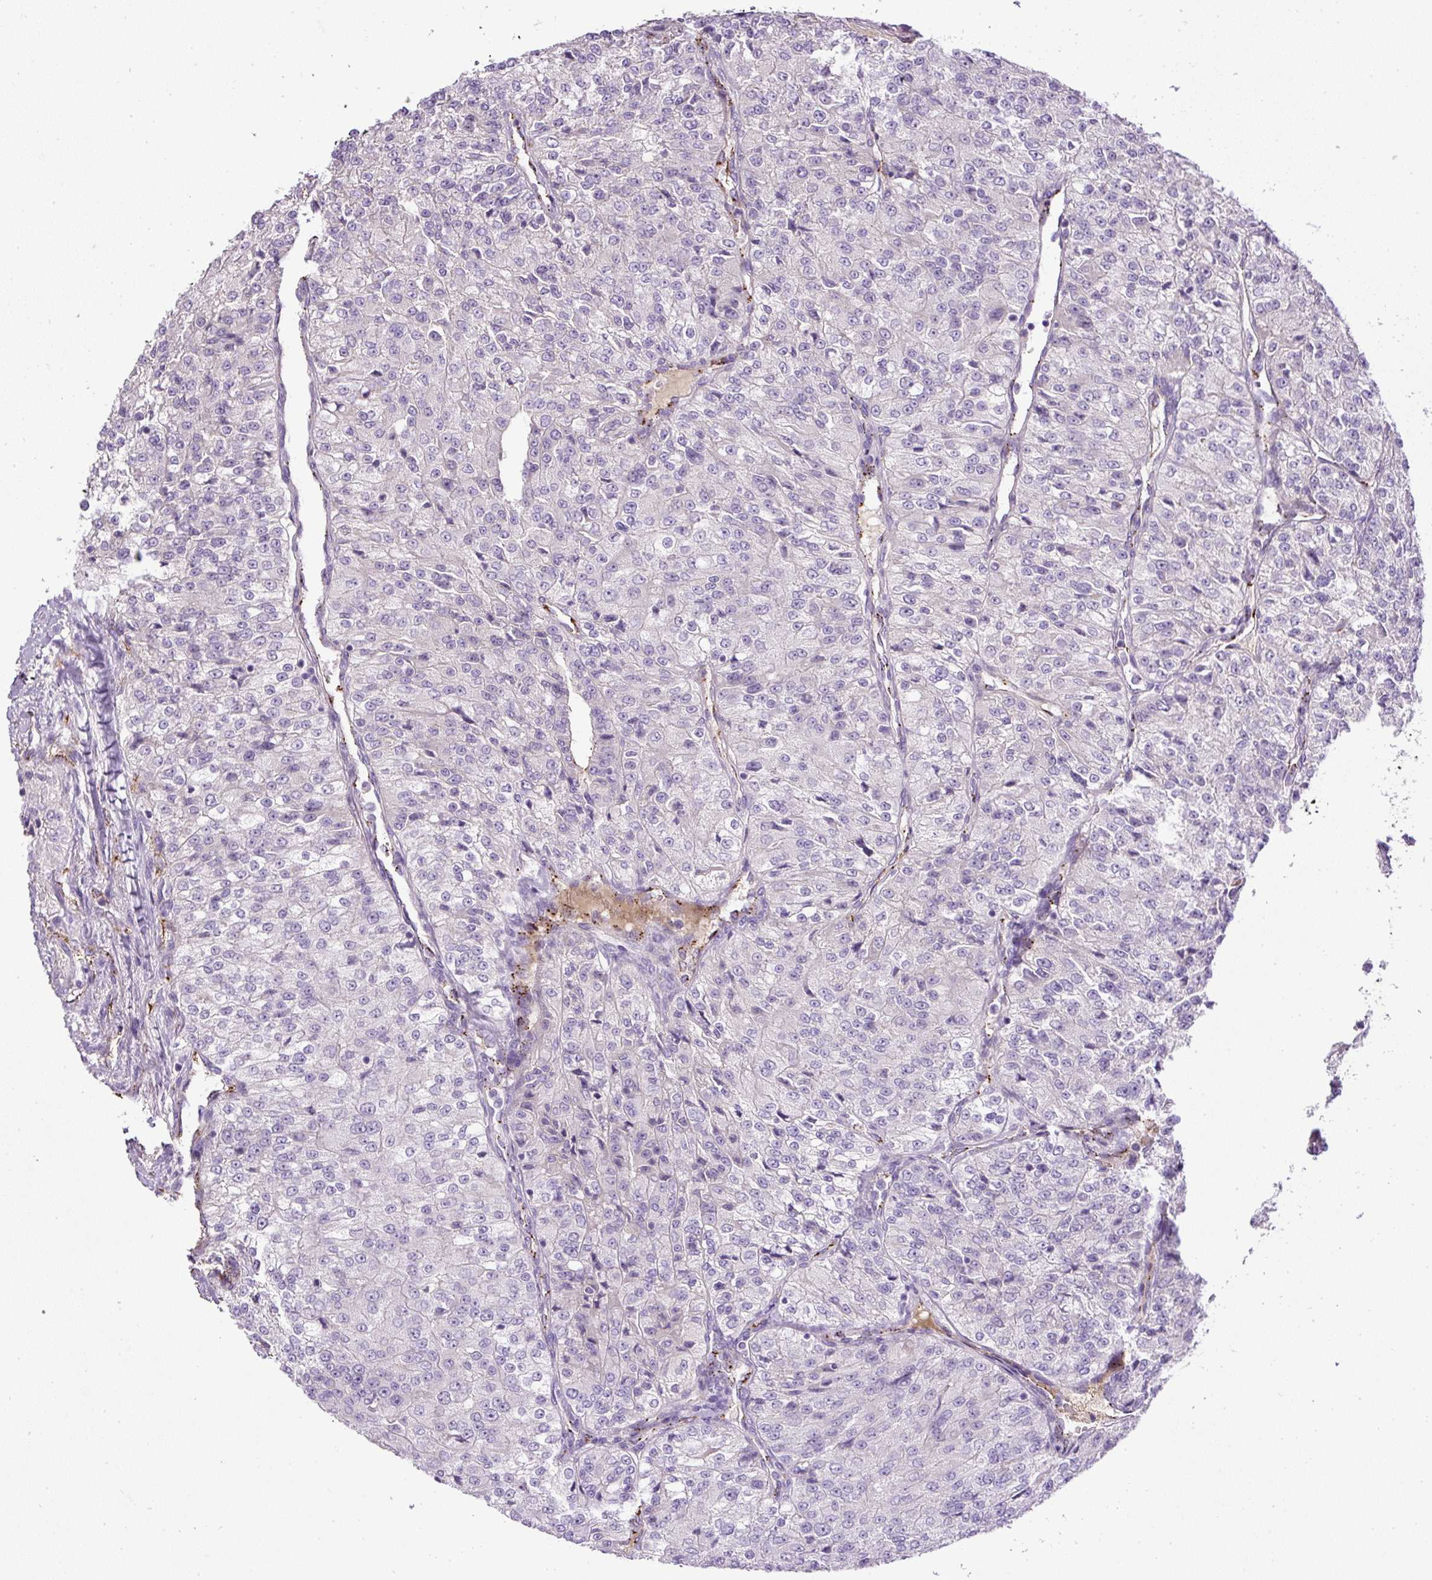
{"staining": {"intensity": "negative", "quantity": "none", "location": "none"}, "tissue": "renal cancer", "cell_type": "Tumor cells", "image_type": "cancer", "snomed": [{"axis": "morphology", "description": "Adenocarcinoma, NOS"}, {"axis": "topography", "description": "Kidney"}], "caption": "An immunohistochemistry photomicrograph of adenocarcinoma (renal) is shown. There is no staining in tumor cells of adenocarcinoma (renal).", "gene": "LEFTY2", "patient": {"sex": "female", "age": 63}}